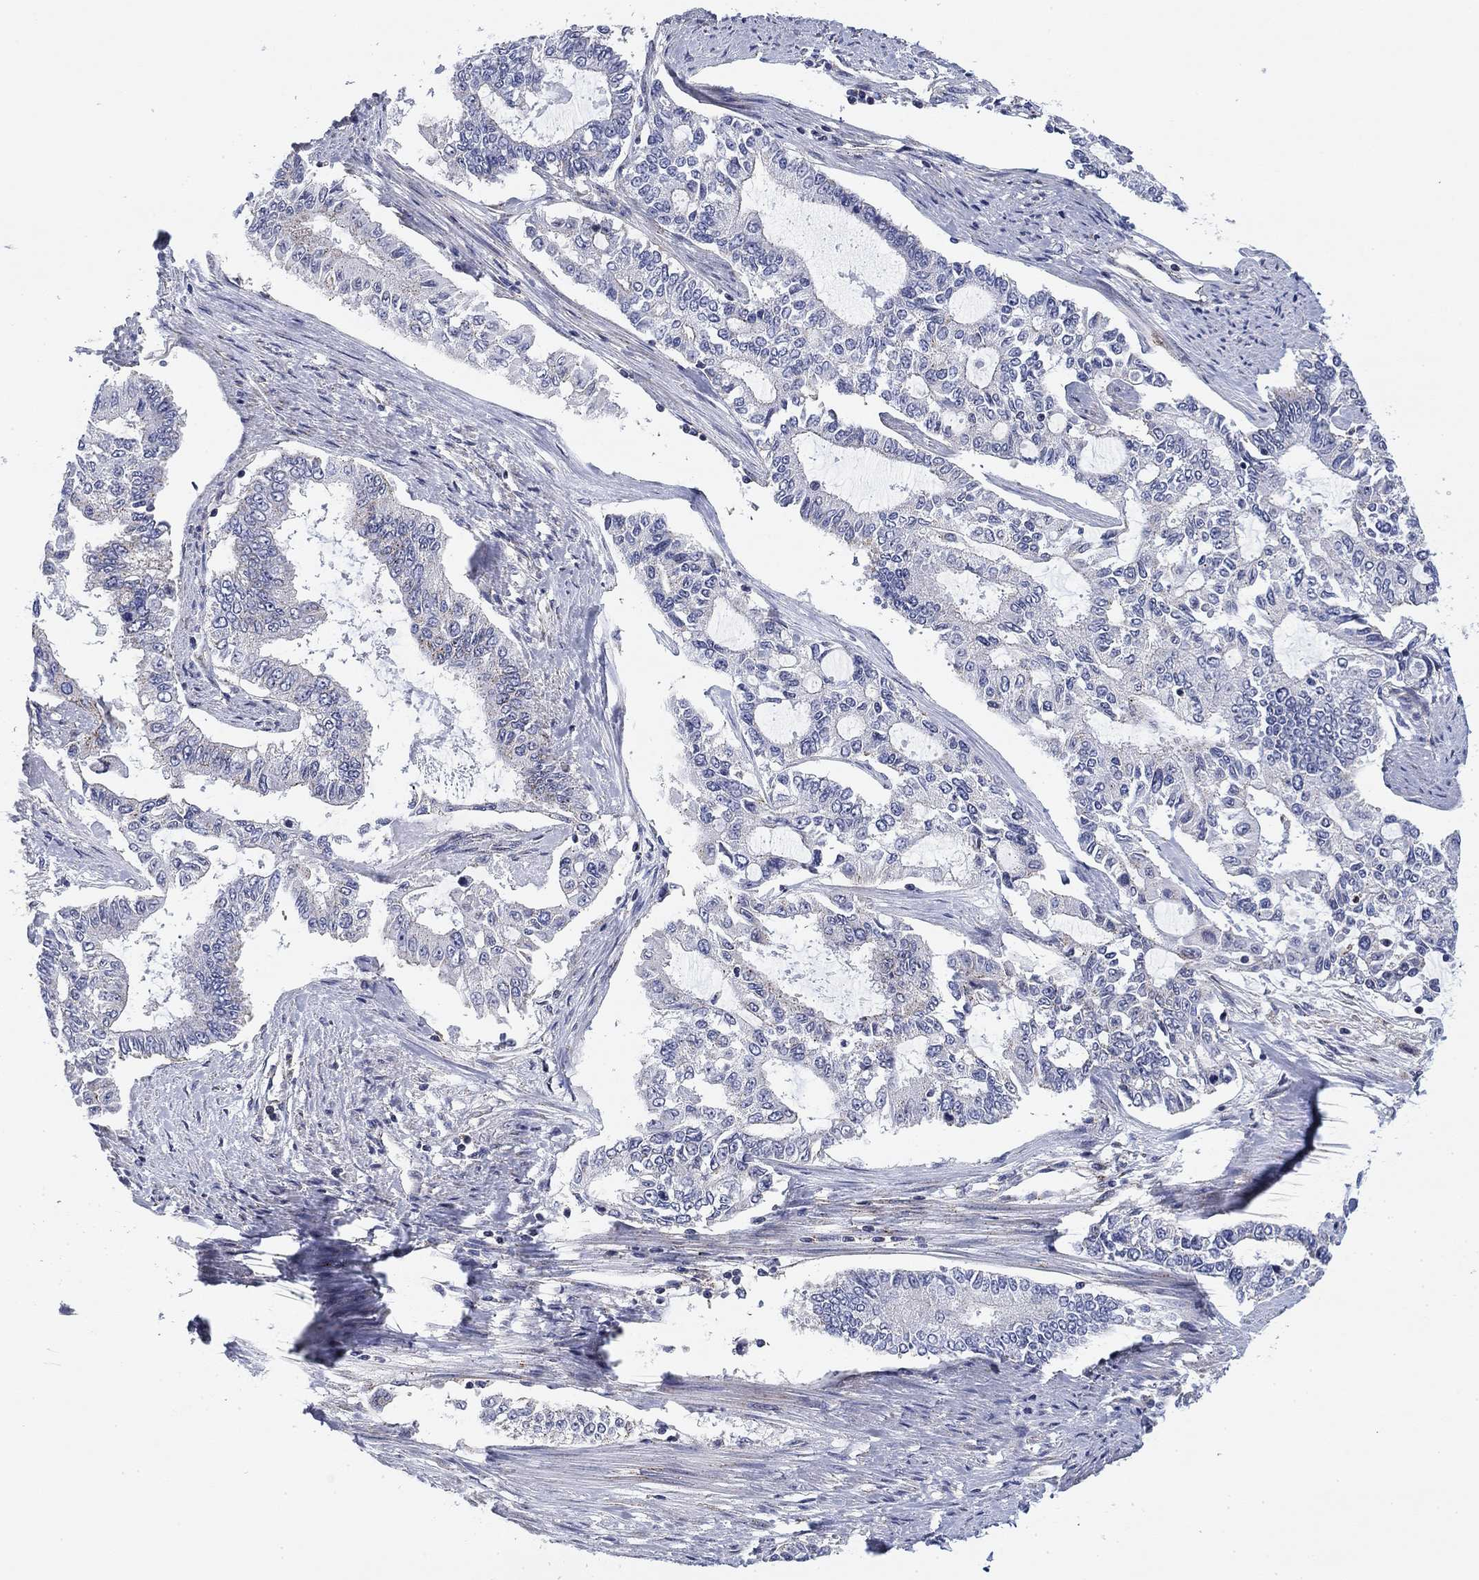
{"staining": {"intensity": "negative", "quantity": "none", "location": "none"}, "tissue": "endometrial cancer", "cell_type": "Tumor cells", "image_type": "cancer", "snomed": [{"axis": "morphology", "description": "Adenocarcinoma, NOS"}, {"axis": "topography", "description": "Uterus"}], "caption": "This is an immunohistochemistry photomicrograph of adenocarcinoma (endometrial). There is no positivity in tumor cells.", "gene": "NACAD", "patient": {"sex": "female", "age": 59}}